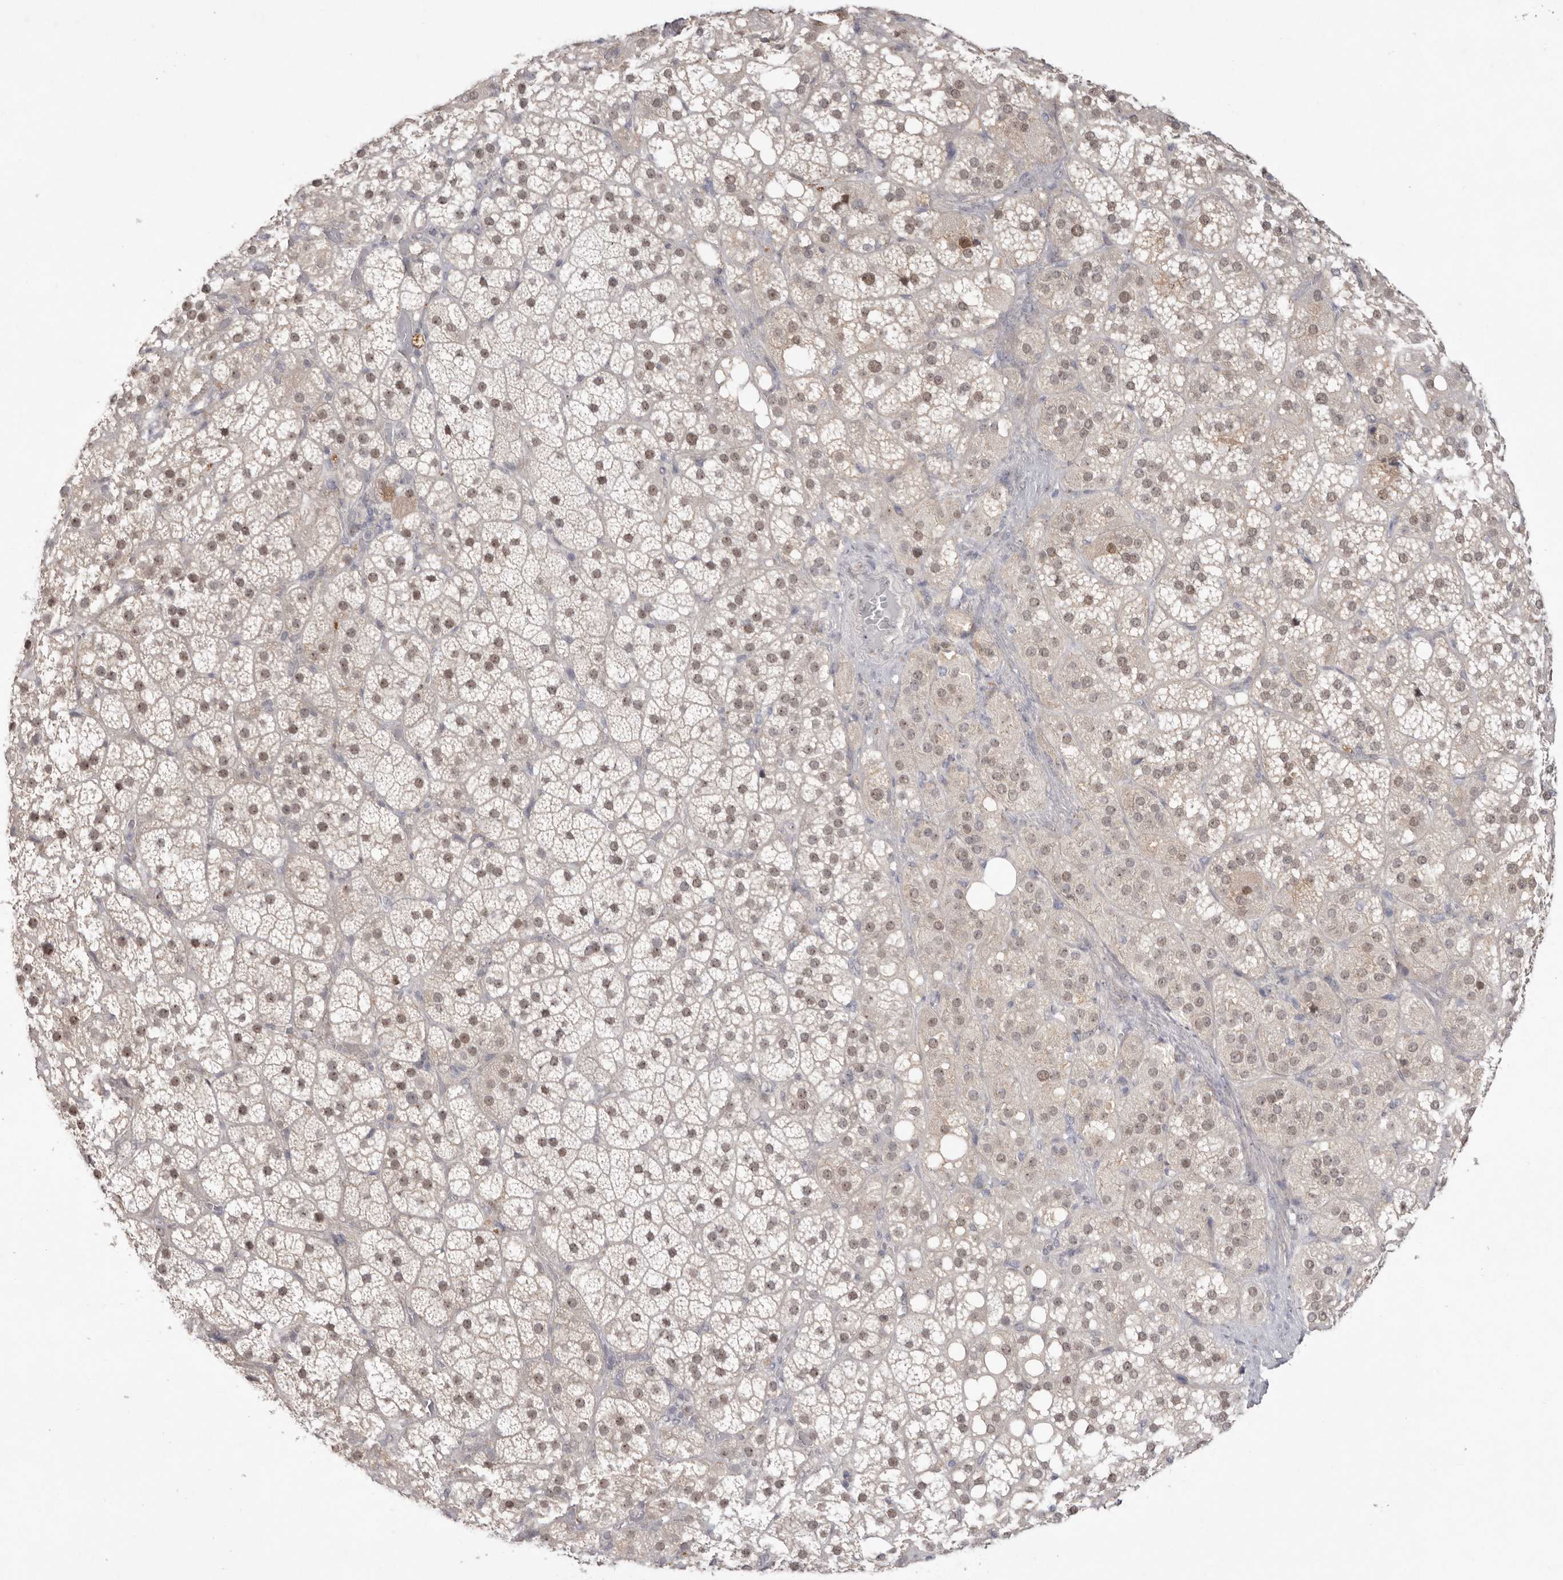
{"staining": {"intensity": "moderate", "quantity": ">75%", "location": "nuclear"}, "tissue": "adrenal gland", "cell_type": "Glandular cells", "image_type": "normal", "snomed": [{"axis": "morphology", "description": "Normal tissue, NOS"}, {"axis": "topography", "description": "Adrenal gland"}], "caption": "Immunohistochemical staining of normal adrenal gland demonstrates medium levels of moderate nuclear staining in about >75% of glandular cells. Immunohistochemistry stains the protein in brown and the nuclei are stained blue.", "gene": "TADA1", "patient": {"sex": "female", "age": 59}}